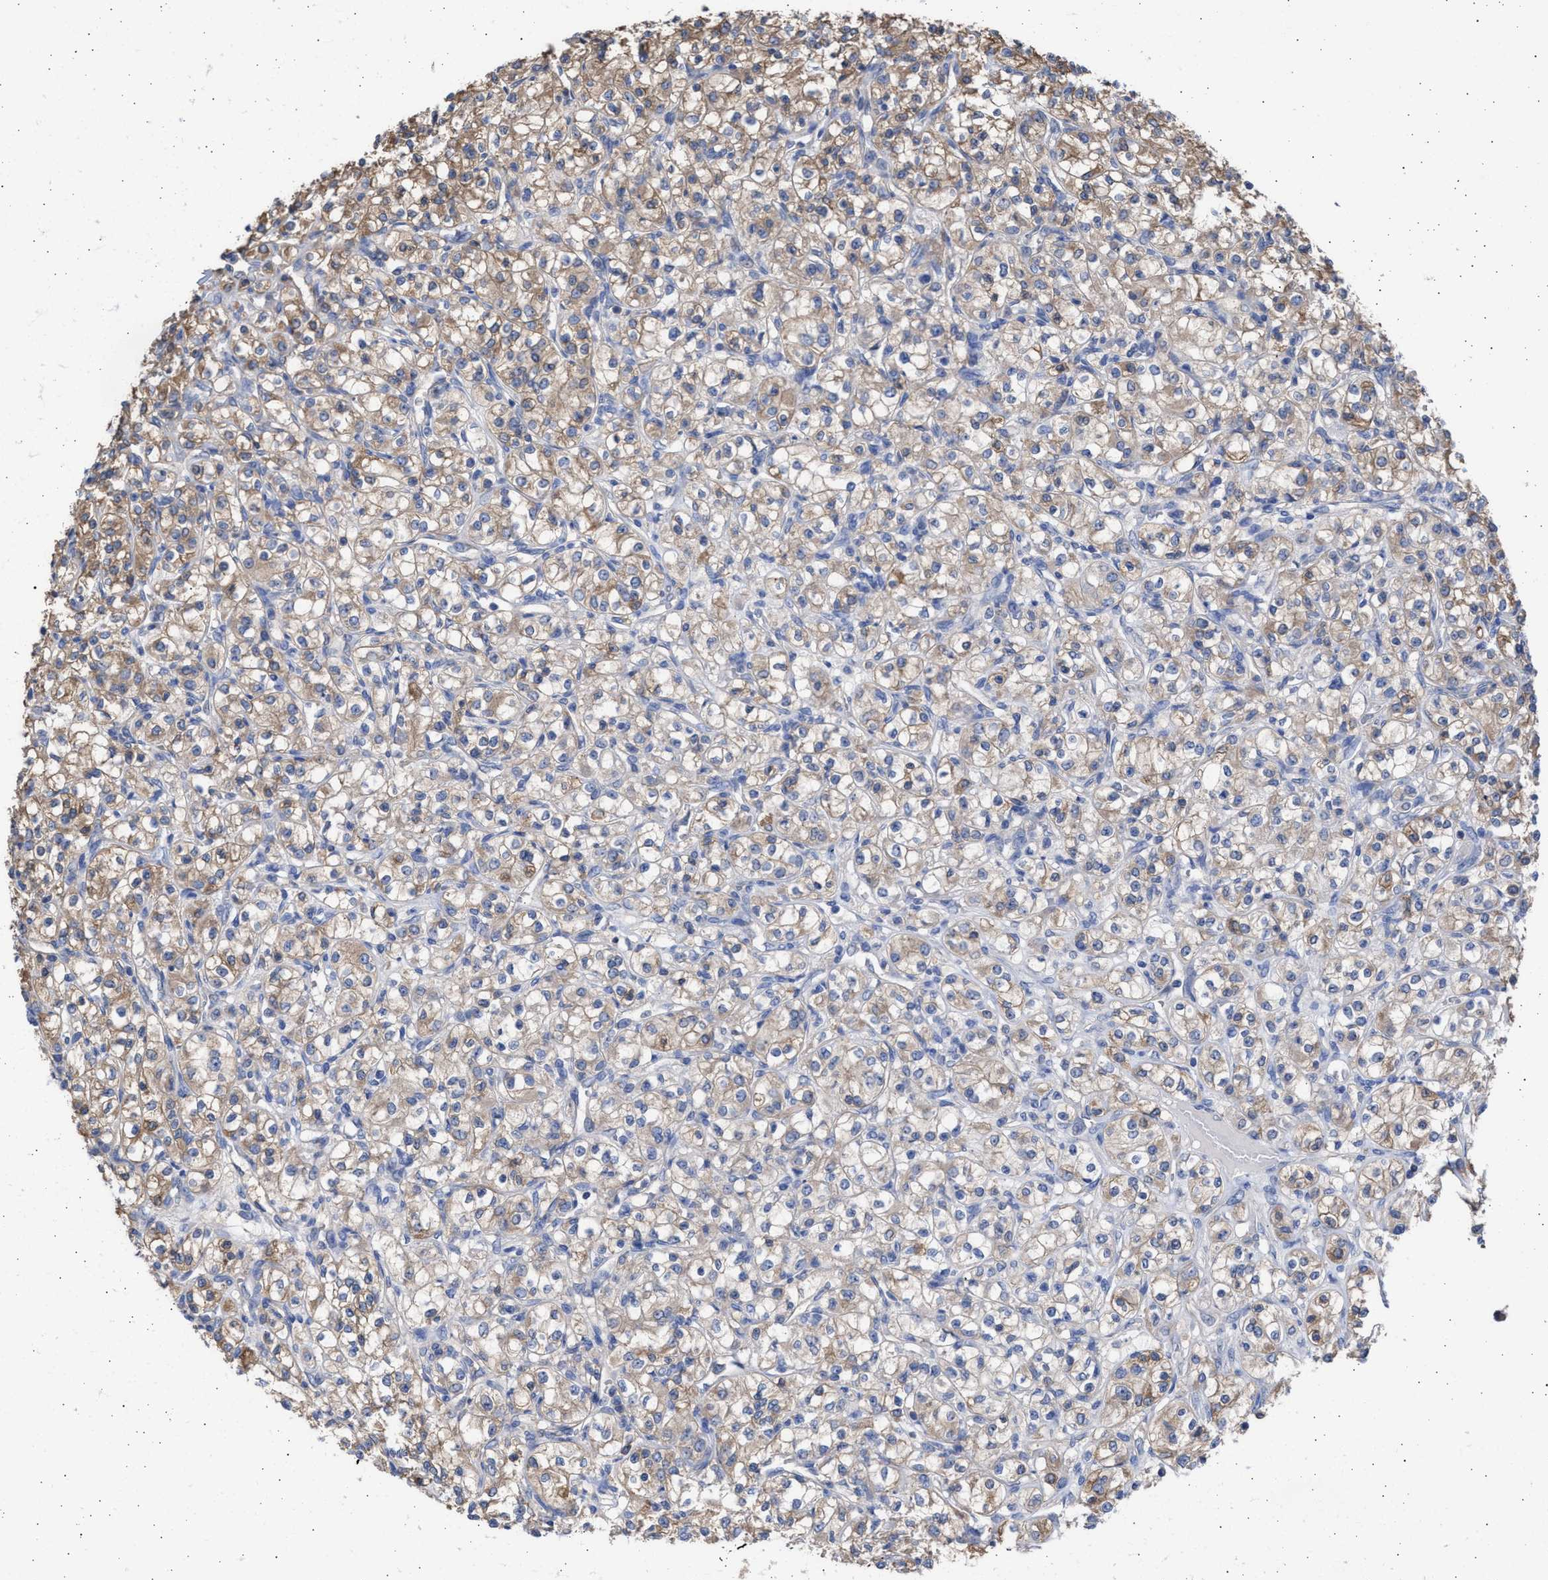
{"staining": {"intensity": "weak", "quantity": "25%-75%", "location": "cytoplasmic/membranous"}, "tissue": "renal cancer", "cell_type": "Tumor cells", "image_type": "cancer", "snomed": [{"axis": "morphology", "description": "Adenocarcinoma, NOS"}, {"axis": "topography", "description": "Kidney"}], "caption": "Renal cancer stained for a protein (brown) demonstrates weak cytoplasmic/membranous positive positivity in about 25%-75% of tumor cells.", "gene": "ALDOC", "patient": {"sex": "male", "age": 77}}